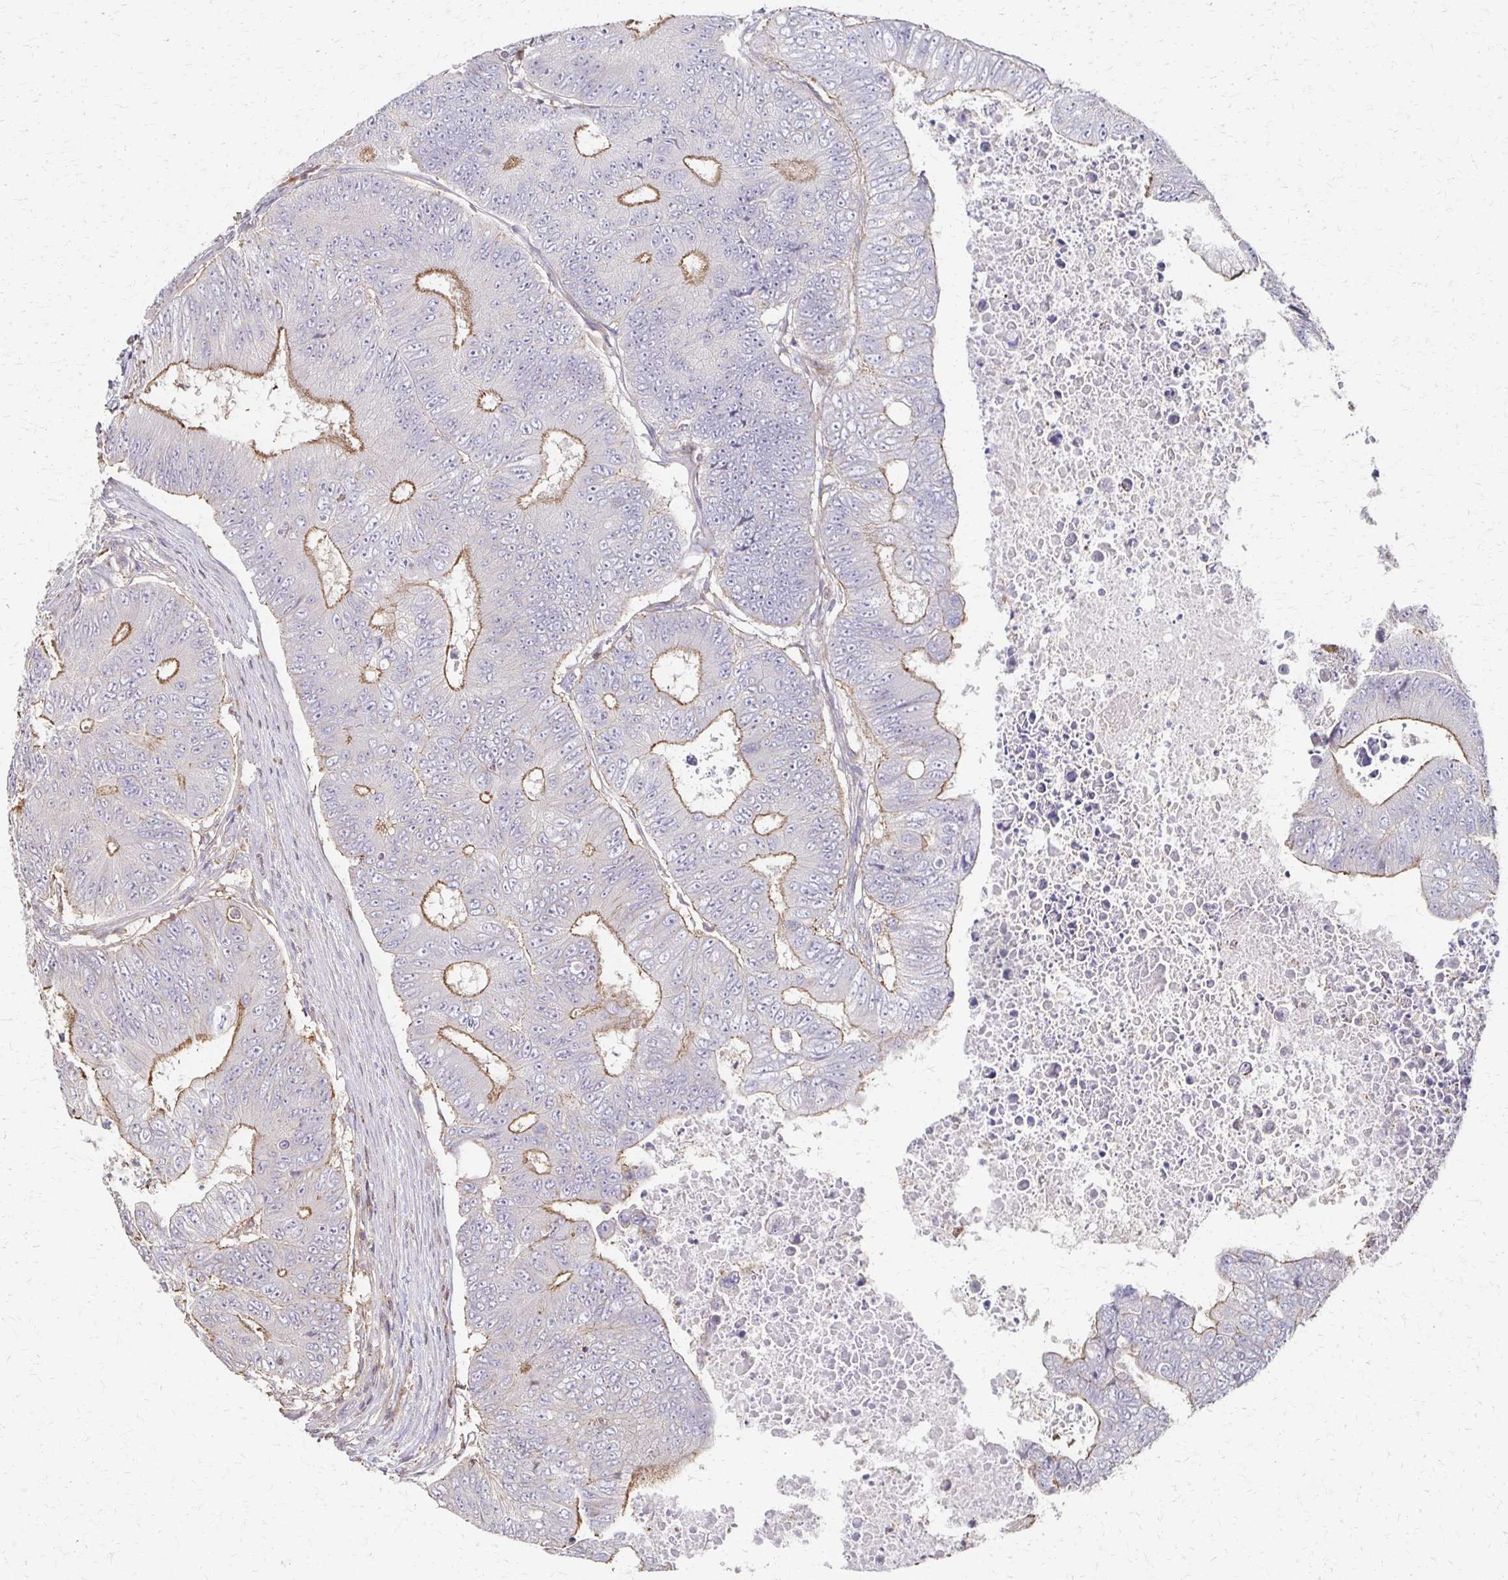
{"staining": {"intensity": "moderate", "quantity": "25%-75%", "location": "cytoplasmic/membranous"}, "tissue": "colorectal cancer", "cell_type": "Tumor cells", "image_type": "cancer", "snomed": [{"axis": "morphology", "description": "Adenocarcinoma, NOS"}, {"axis": "topography", "description": "Colon"}], "caption": "Protein staining of colorectal adenocarcinoma tissue displays moderate cytoplasmic/membranous expression in approximately 25%-75% of tumor cells.", "gene": "C1QTNF7", "patient": {"sex": "female", "age": 48}}